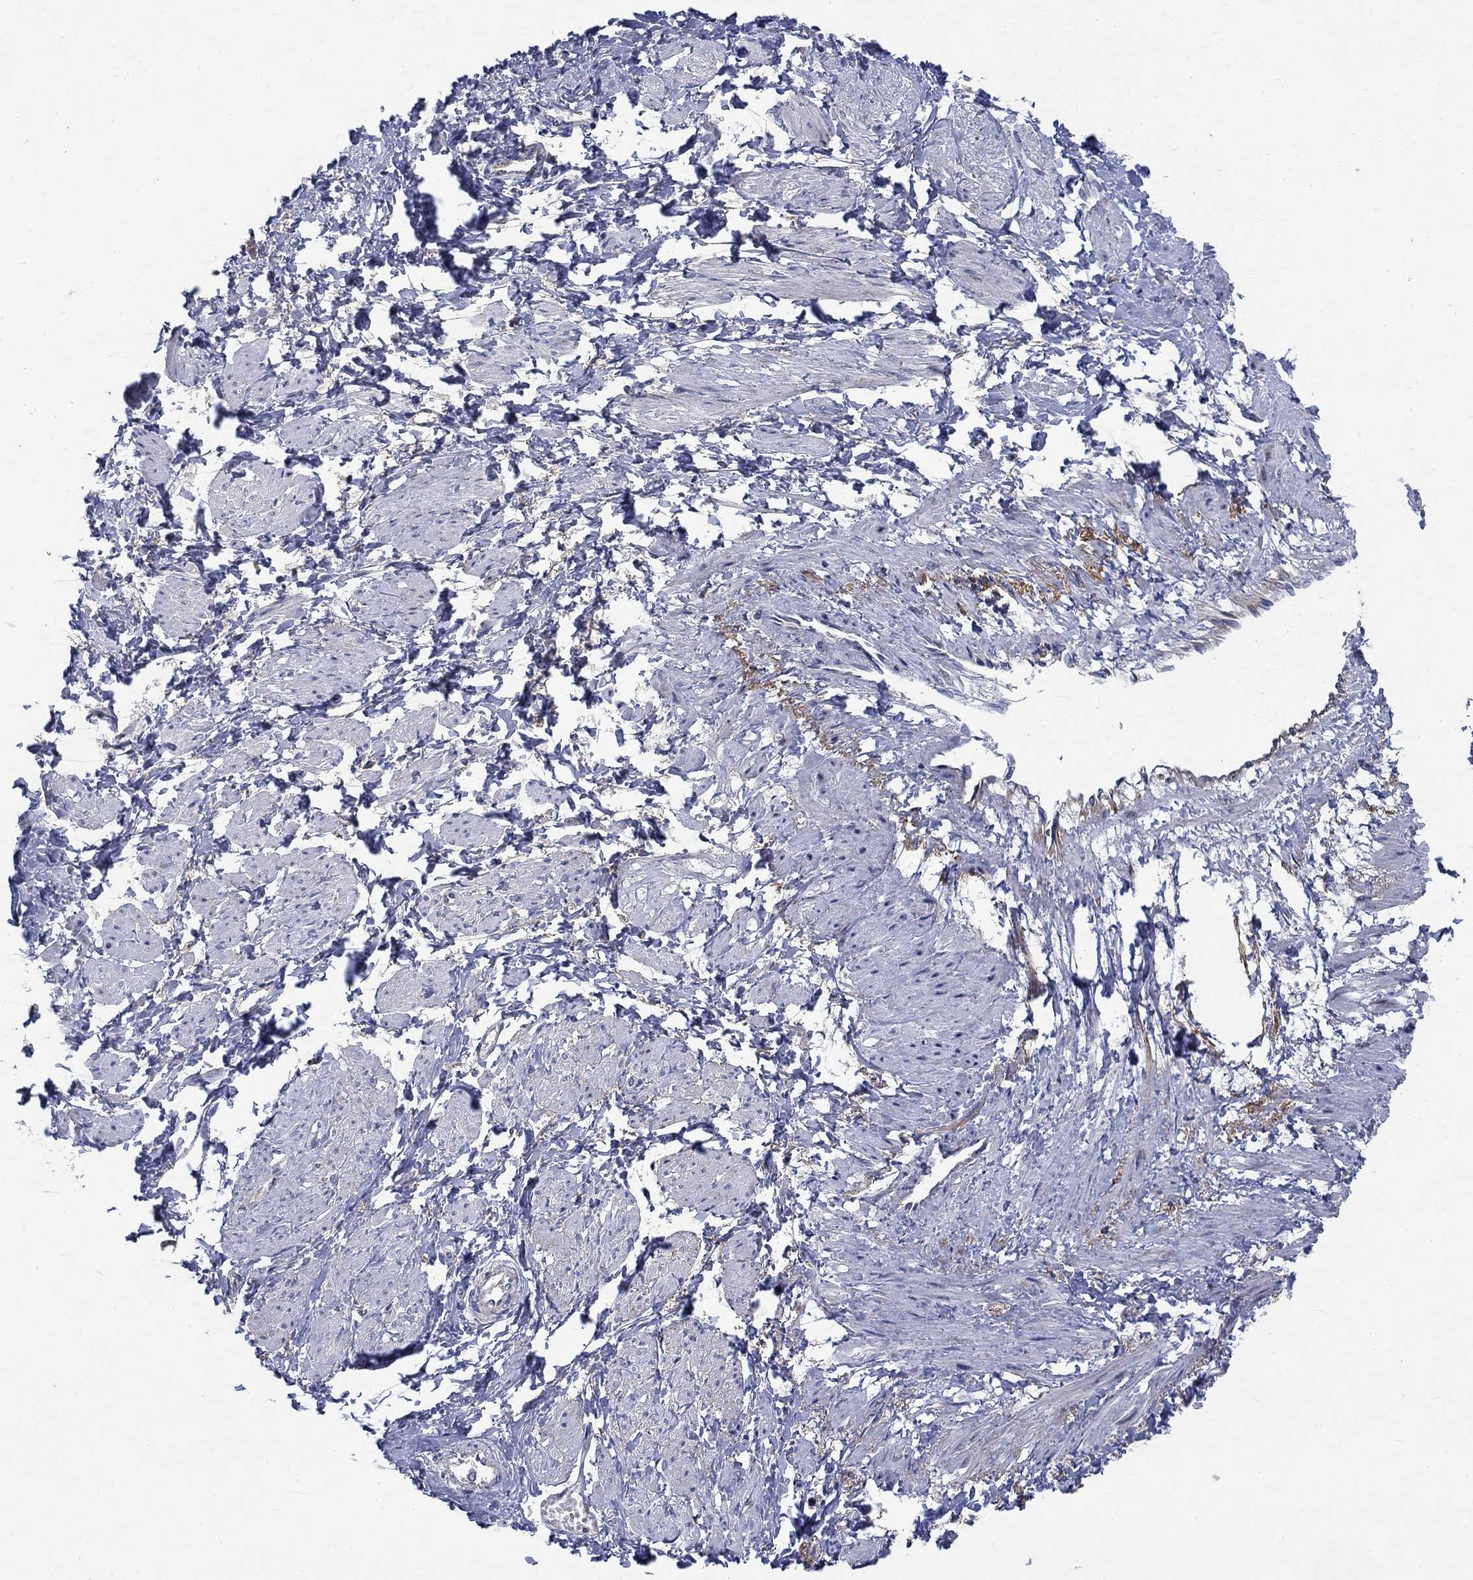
{"staining": {"intensity": "negative", "quantity": "none", "location": "none"}, "tissue": "smooth muscle", "cell_type": "Smooth muscle cells", "image_type": "normal", "snomed": [{"axis": "morphology", "description": "Normal tissue, NOS"}, {"axis": "topography", "description": "Smooth muscle"}, {"axis": "topography", "description": "Uterus"}], "caption": "IHC histopathology image of unremarkable smooth muscle: human smooth muscle stained with DAB reveals no significant protein positivity in smooth muscle cells. Nuclei are stained in blue.", "gene": "MMP24", "patient": {"sex": "female", "age": 39}}